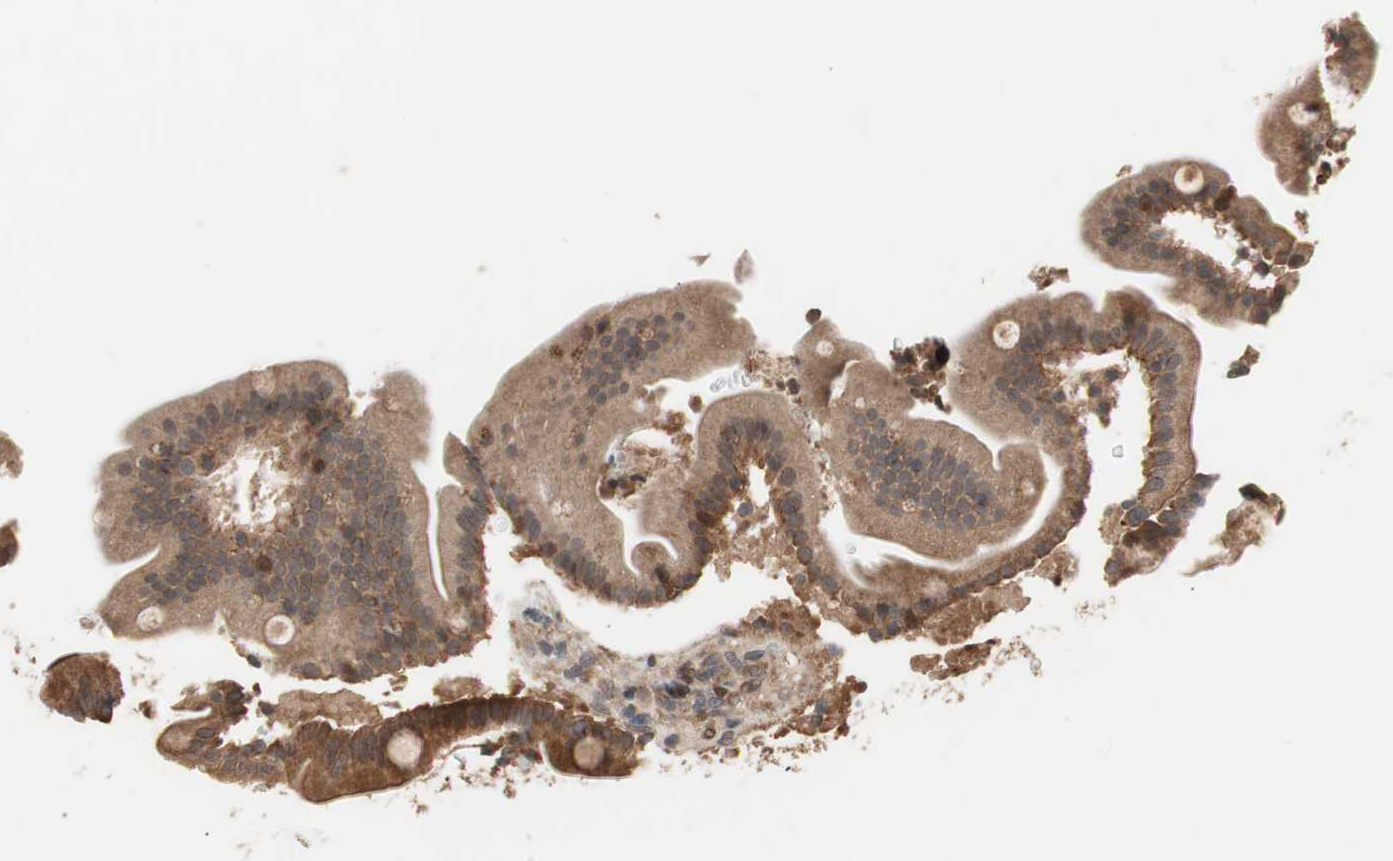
{"staining": {"intensity": "strong", "quantity": ">75%", "location": "cytoplasmic/membranous"}, "tissue": "duodenum", "cell_type": "Glandular cells", "image_type": "normal", "snomed": [{"axis": "morphology", "description": "Normal tissue, NOS"}, {"axis": "topography", "description": "Duodenum"}], "caption": "High-magnification brightfield microscopy of benign duodenum stained with DAB (3,3'-diaminobenzidine) (brown) and counterstained with hematoxylin (blue). glandular cells exhibit strong cytoplasmic/membranous staining is present in approximately>75% of cells. The staining was performed using DAB (3,3'-diaminobenzidine) to visualize the protein expression in brown, while the nuclei were stained in blue with hematoxylin (Magnification: 20x).", "gene": "NF2", "patient": {"sex": "male", "age": 54}}